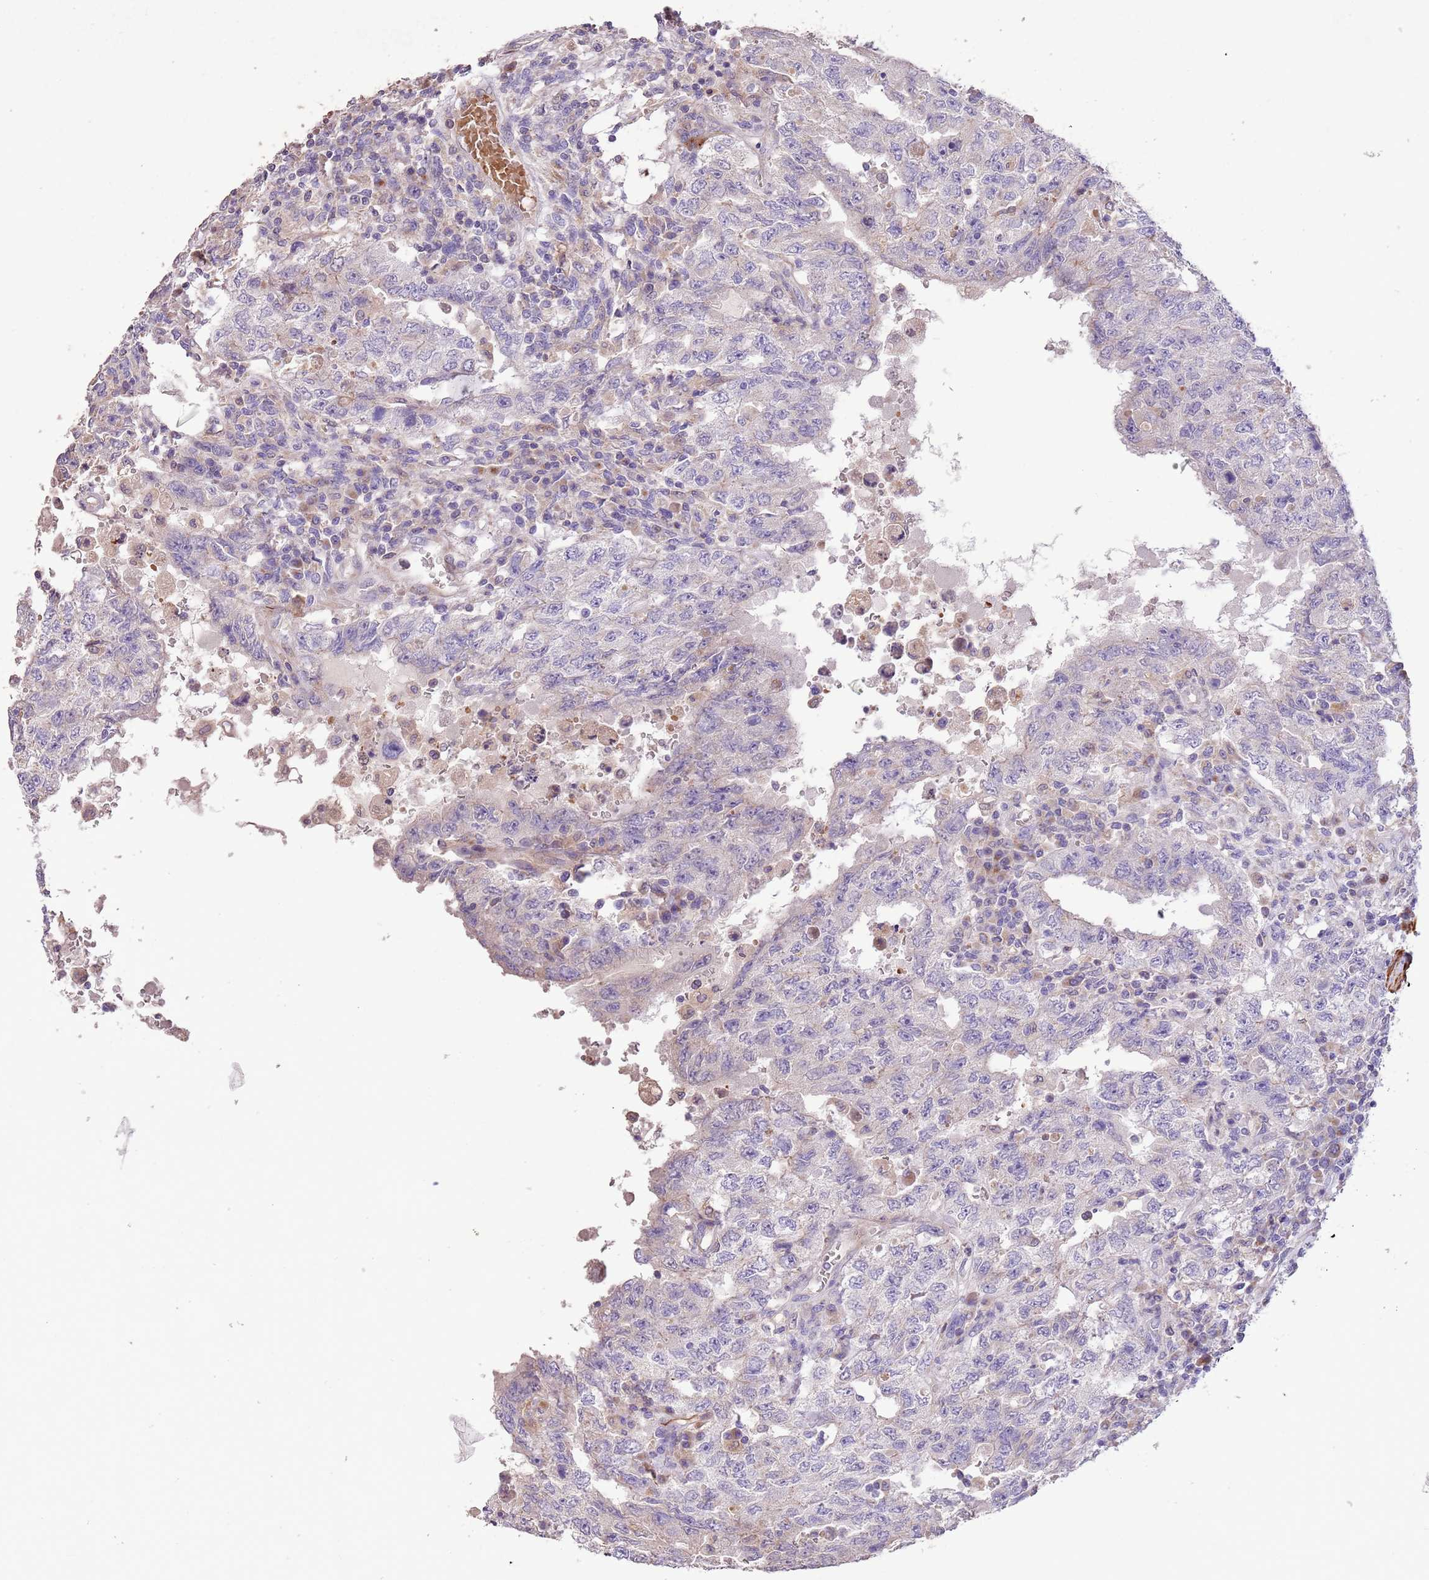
{"staining": {"intensity": "negative", "quantity": "none", "location": "none"}, "tissue": "testis cancer", "cell_type": "Tumor cells", "image_type": "cancer", "snomed": [{"axis": "morphology", "description": "Carcinoma, Embryonal, NOS"}, {"axis": "topography", "description": "Testis"}], "caption": "Immunohistochemistry (IHC) photomicrograph of testis cancer (embryonal carcinoma) stained for a protein (brown), which exhibits no staining in tumor cells.", "gene": "PIGA", "patient": {"sex": "male", "age": 26}}